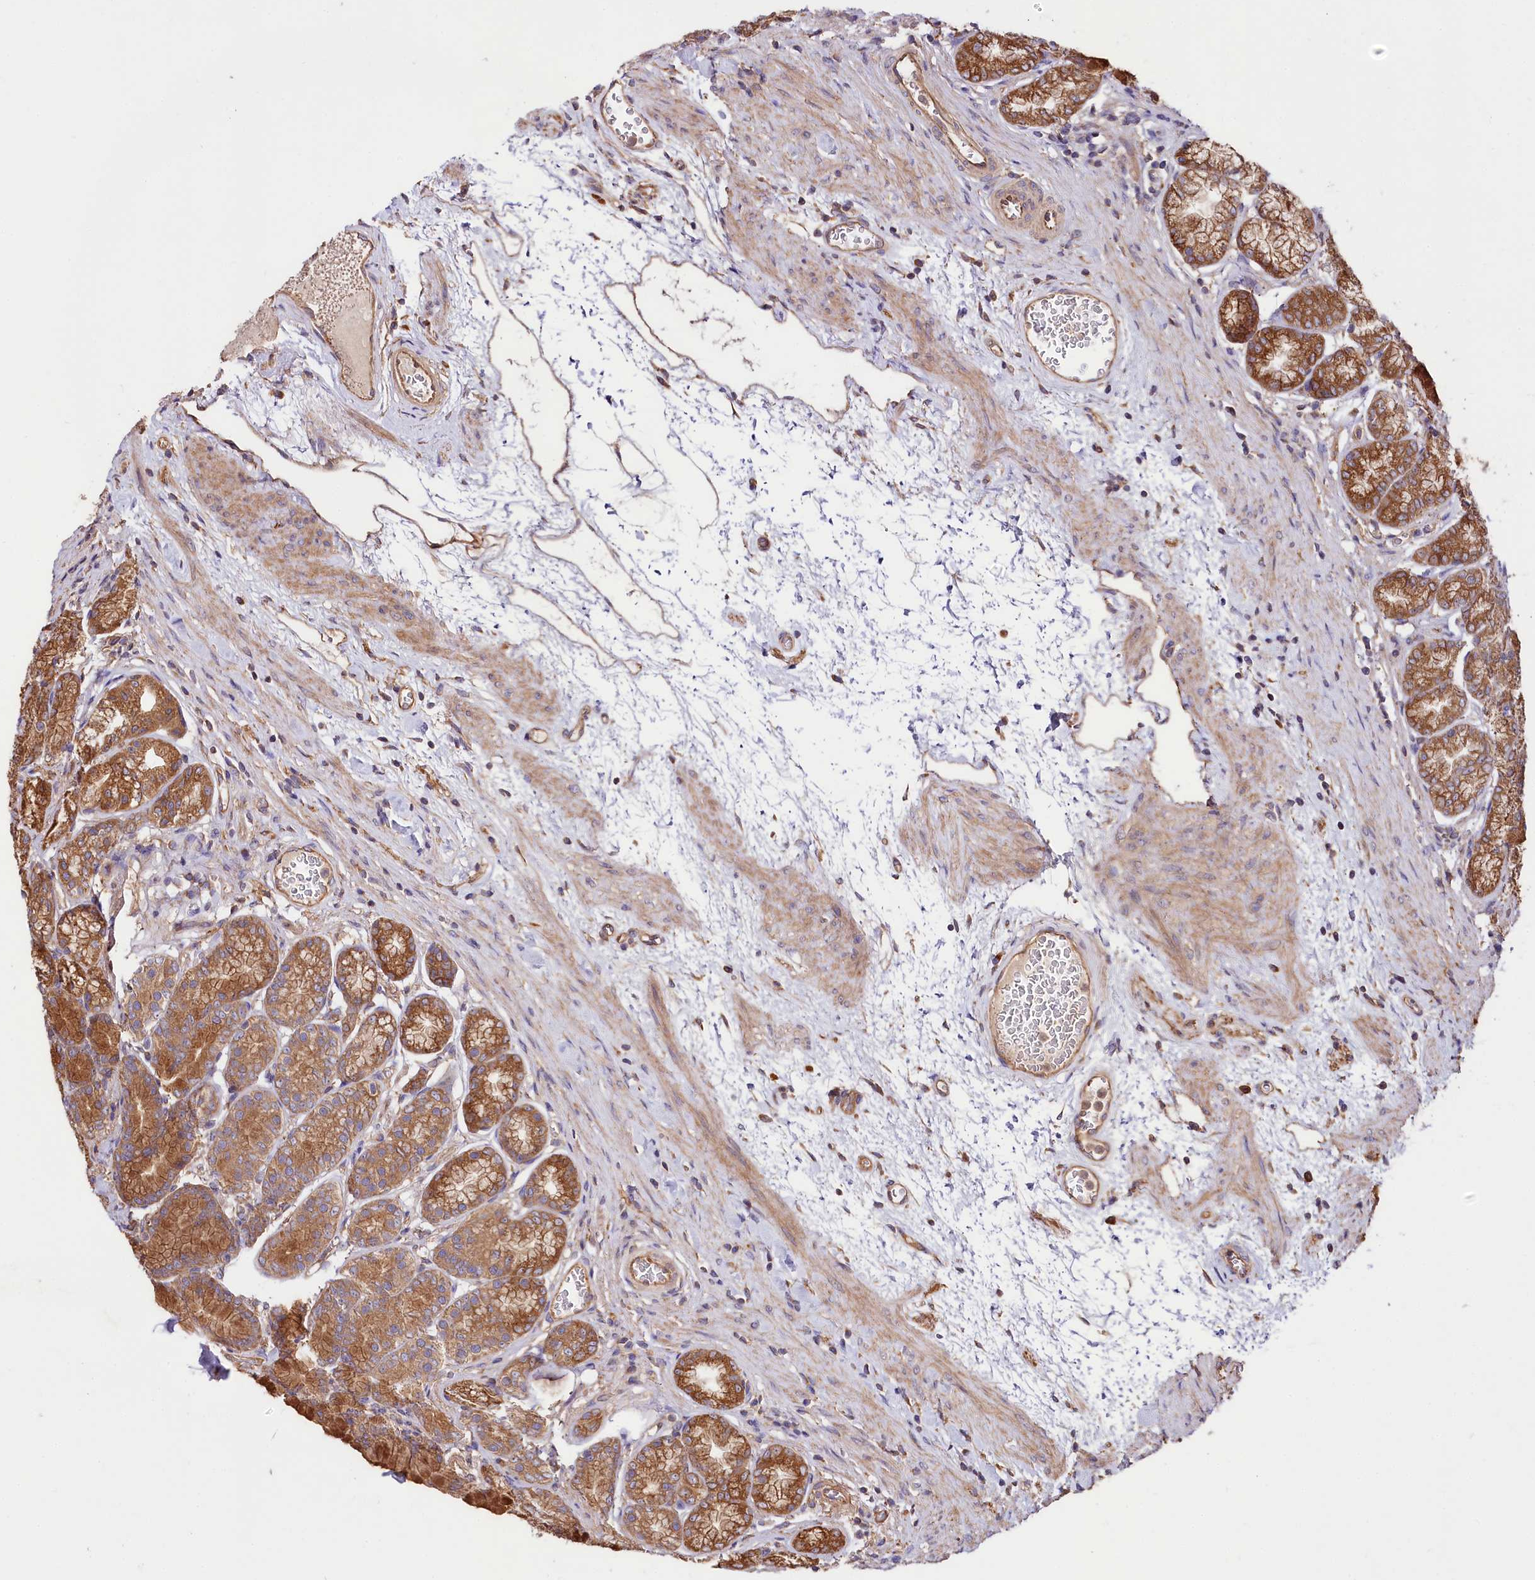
{"staining": {"intensity": "moderate", "quantity": ">75%", "location": "cytoplasmic/membranous"}, "tissue": "stomach", "cell_type": "Glandular cells", "image_type": "normal", "snomed": [{"axis": "morphology", "description": "Normal tissue, NOS"}, {"axis": "morphology", "description": "Adenocarcinoma, NOS"}, {"axis": "morphology", "description": "Adenocarcinoma, High grade"}, {"axis": "topography", "description": "Stomach, upper"}, {"axis": "topography", "description": "Stomach"}], "caption": "Immunohistochemistry photomicrograph of unremarkable stomach: stomach stained using immunohistochemistry displays medium levels of moderate protein expression localized specifically in the cytoplasmic/membranous of glandular cells, appearing as a cytoplasmic/membranous brown color.", "gene": "CEP295", "patient": {"sex": "female", "age": 65}}